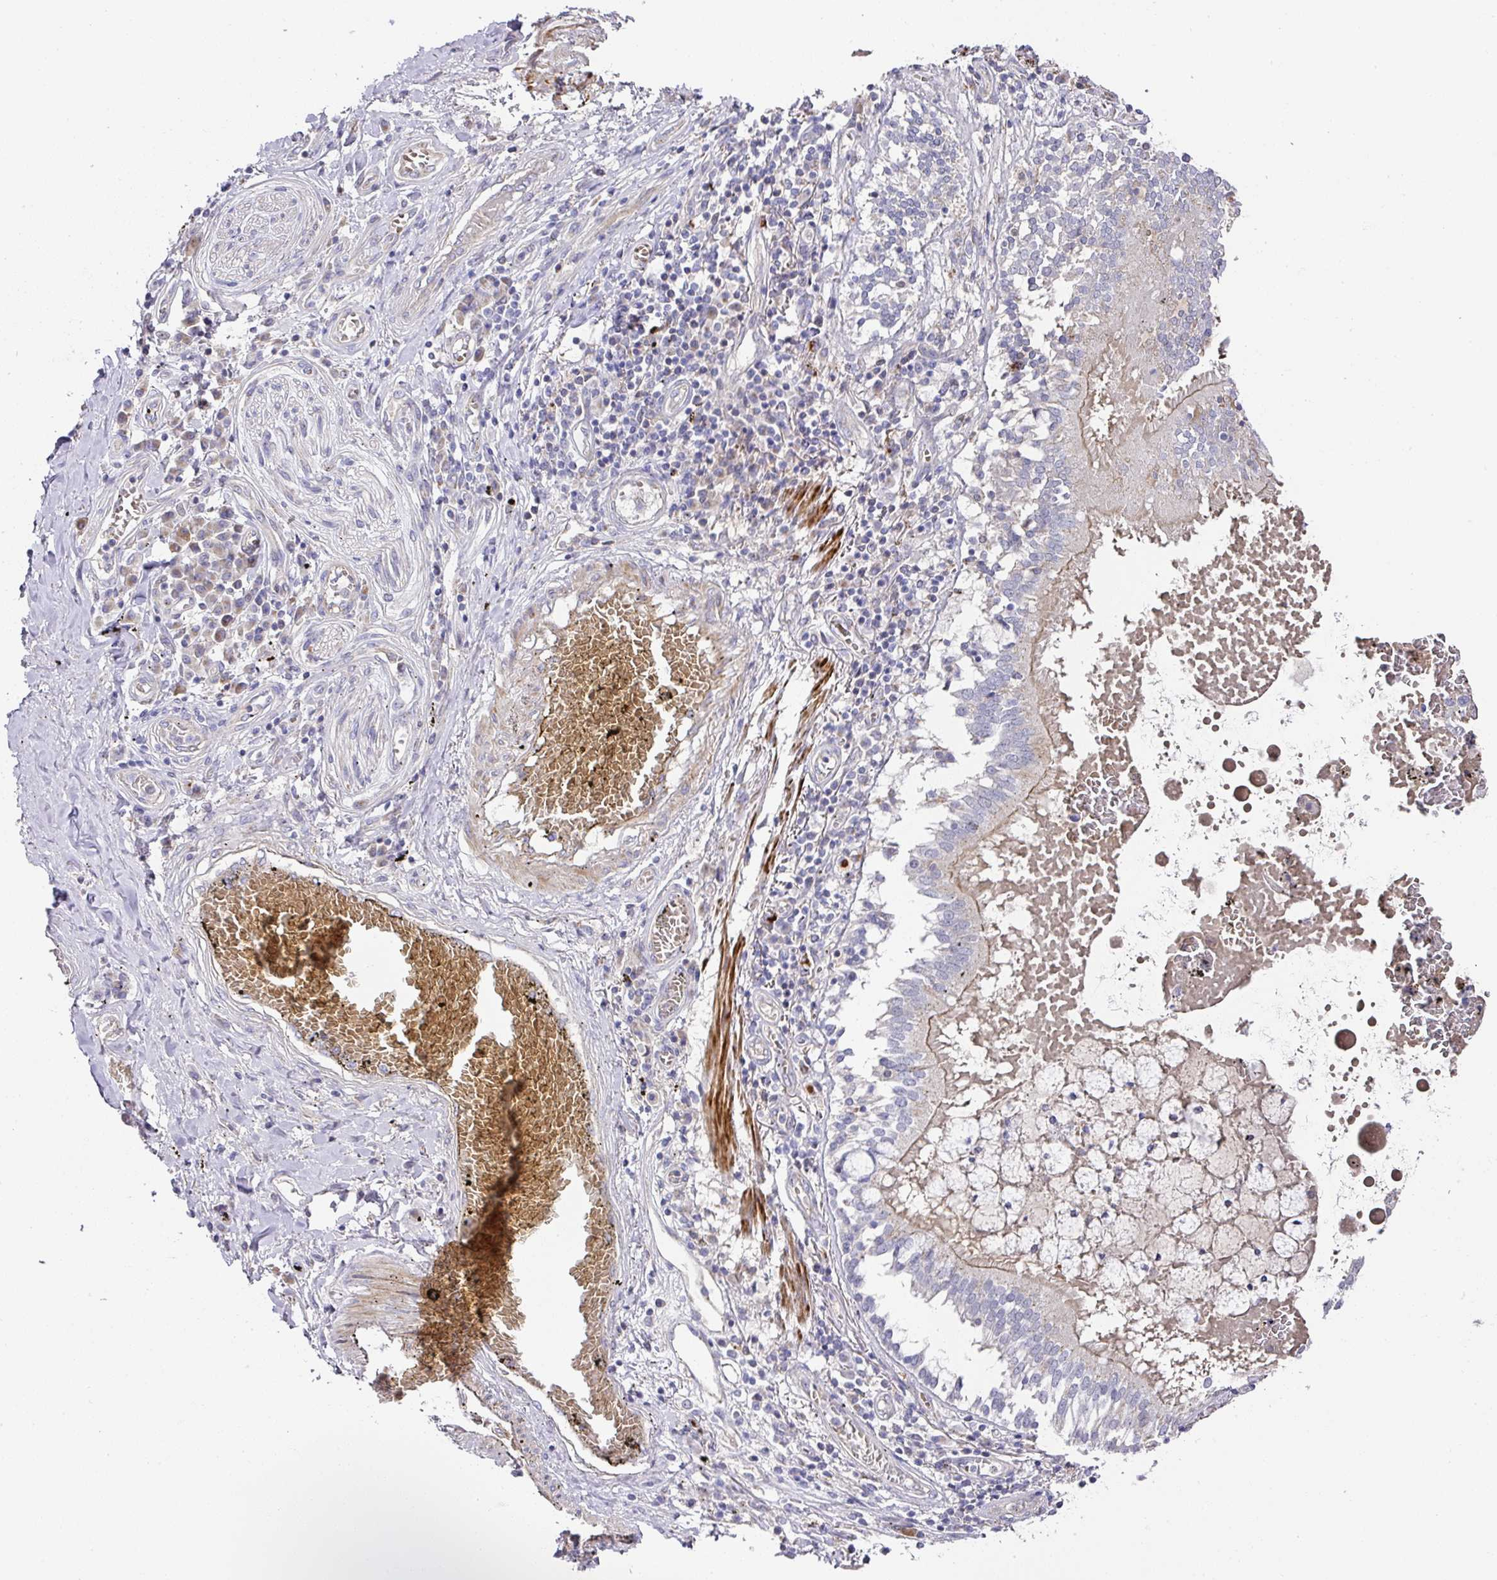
{"staining": {"intensity": "negative", "quantity": "none", "location": "none"}, "tissue": "lung cancer", "cell_type": "Tumor cells", "image_type": "cancer", "snomed": [{"axis": "morphology", "description": "Squamous cell carcinoma, NOS"}, {"axis": "topography", "description": "Lung"}], "caption": "Immunohistochemical staining of lung squamous cell carcinoma shows no significant staining in tumor cells.", "gene": "TARM1", "patient": {"sex": "male", "age": 65}}